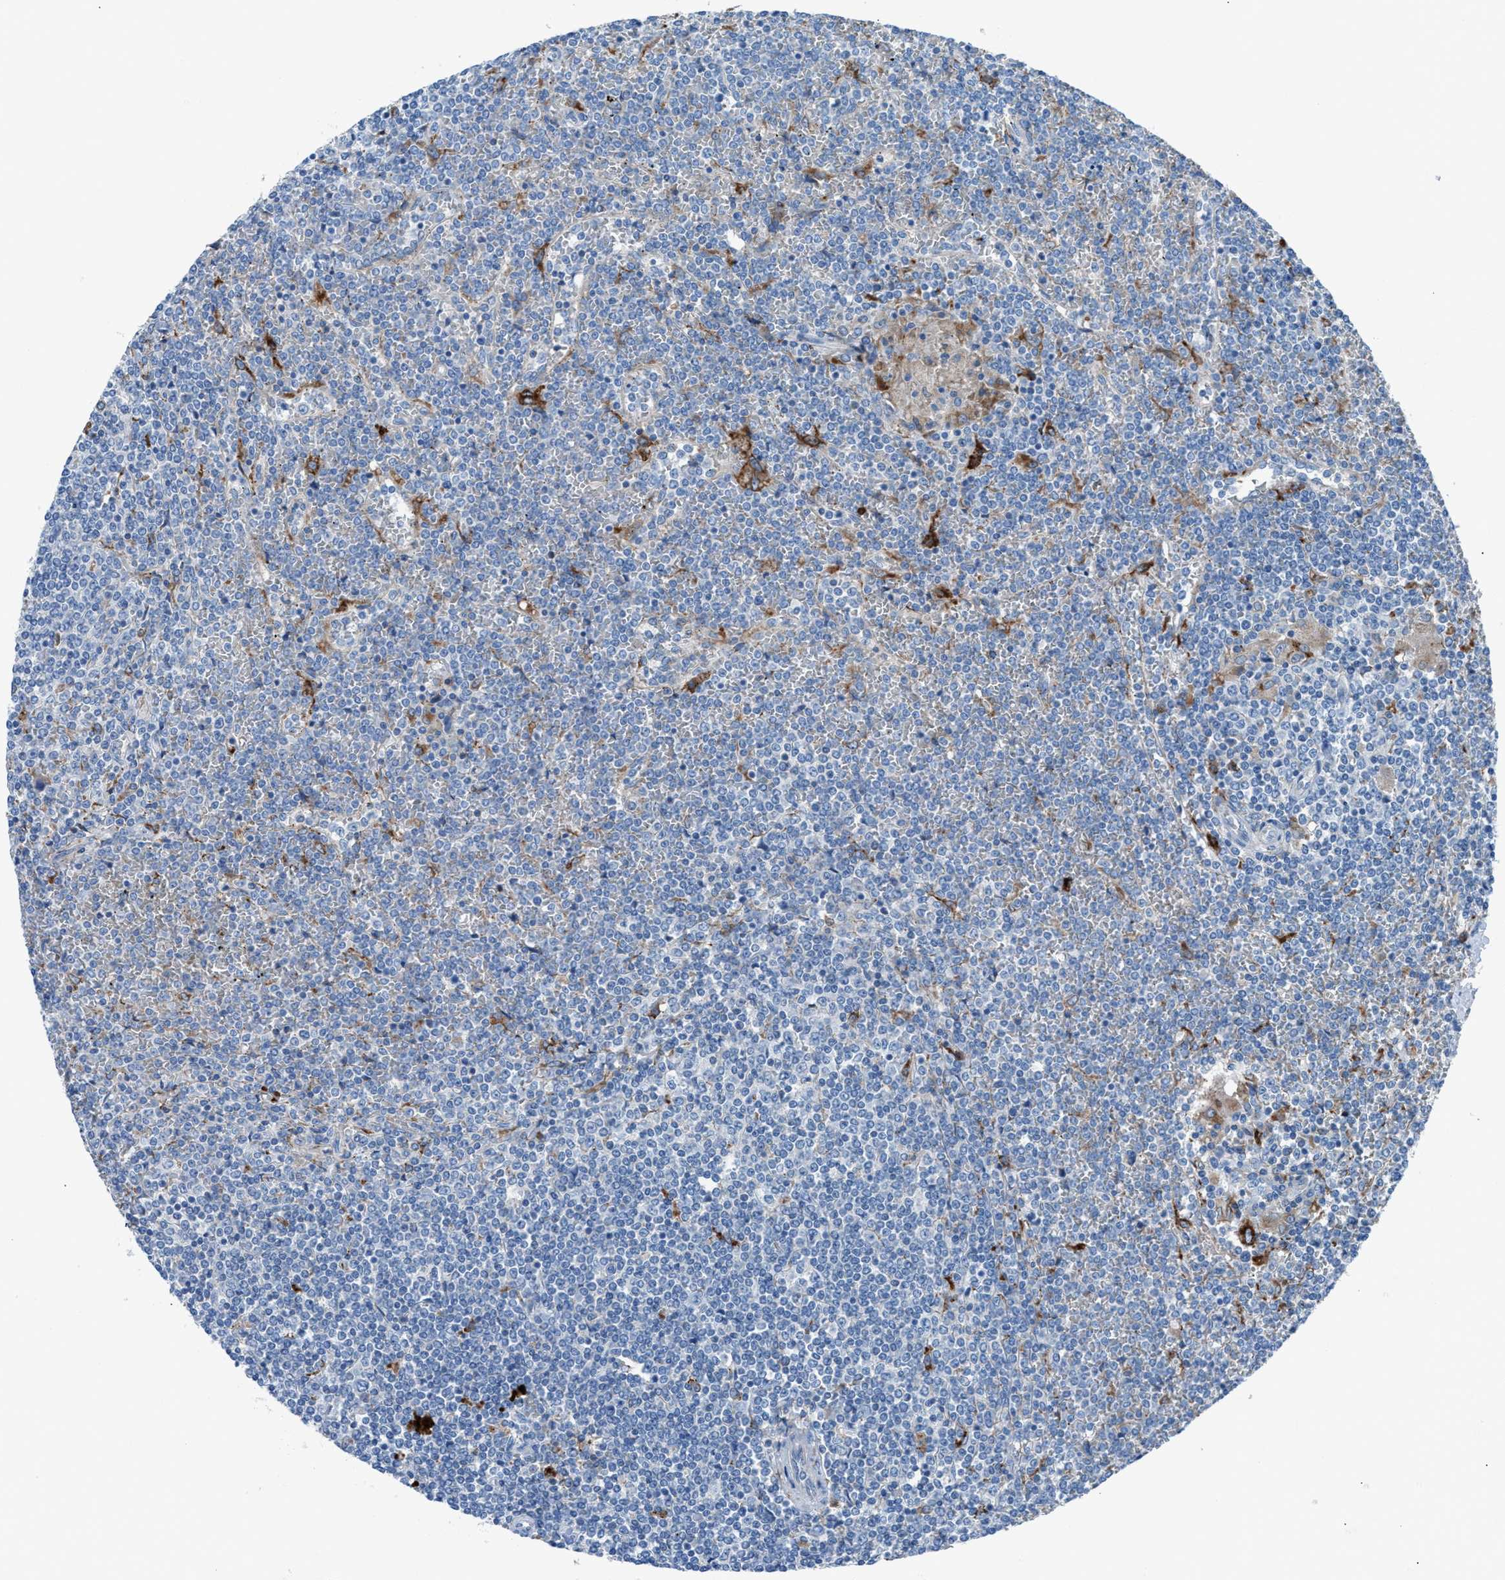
{"staining": {"intensity": "negative", "quantity": "none", "location": "none"}, "tissue": "lymphoma", "cell_type": "Tumor cells", "image_type": "cancer", "snomed": [{"axis": "morphology", "description": "Malignant lymphoma, non-Hodgkin's type, Low grade"}, {"axis": "topography", "description": "Spleen"}], "caption": "A high-resolution histopathology image shows IHC staining of lymphoma, which exhibits no significant expression in tumor cells.", "gene": "CD1B", "patient": {"sex": "female", "age": 19}}